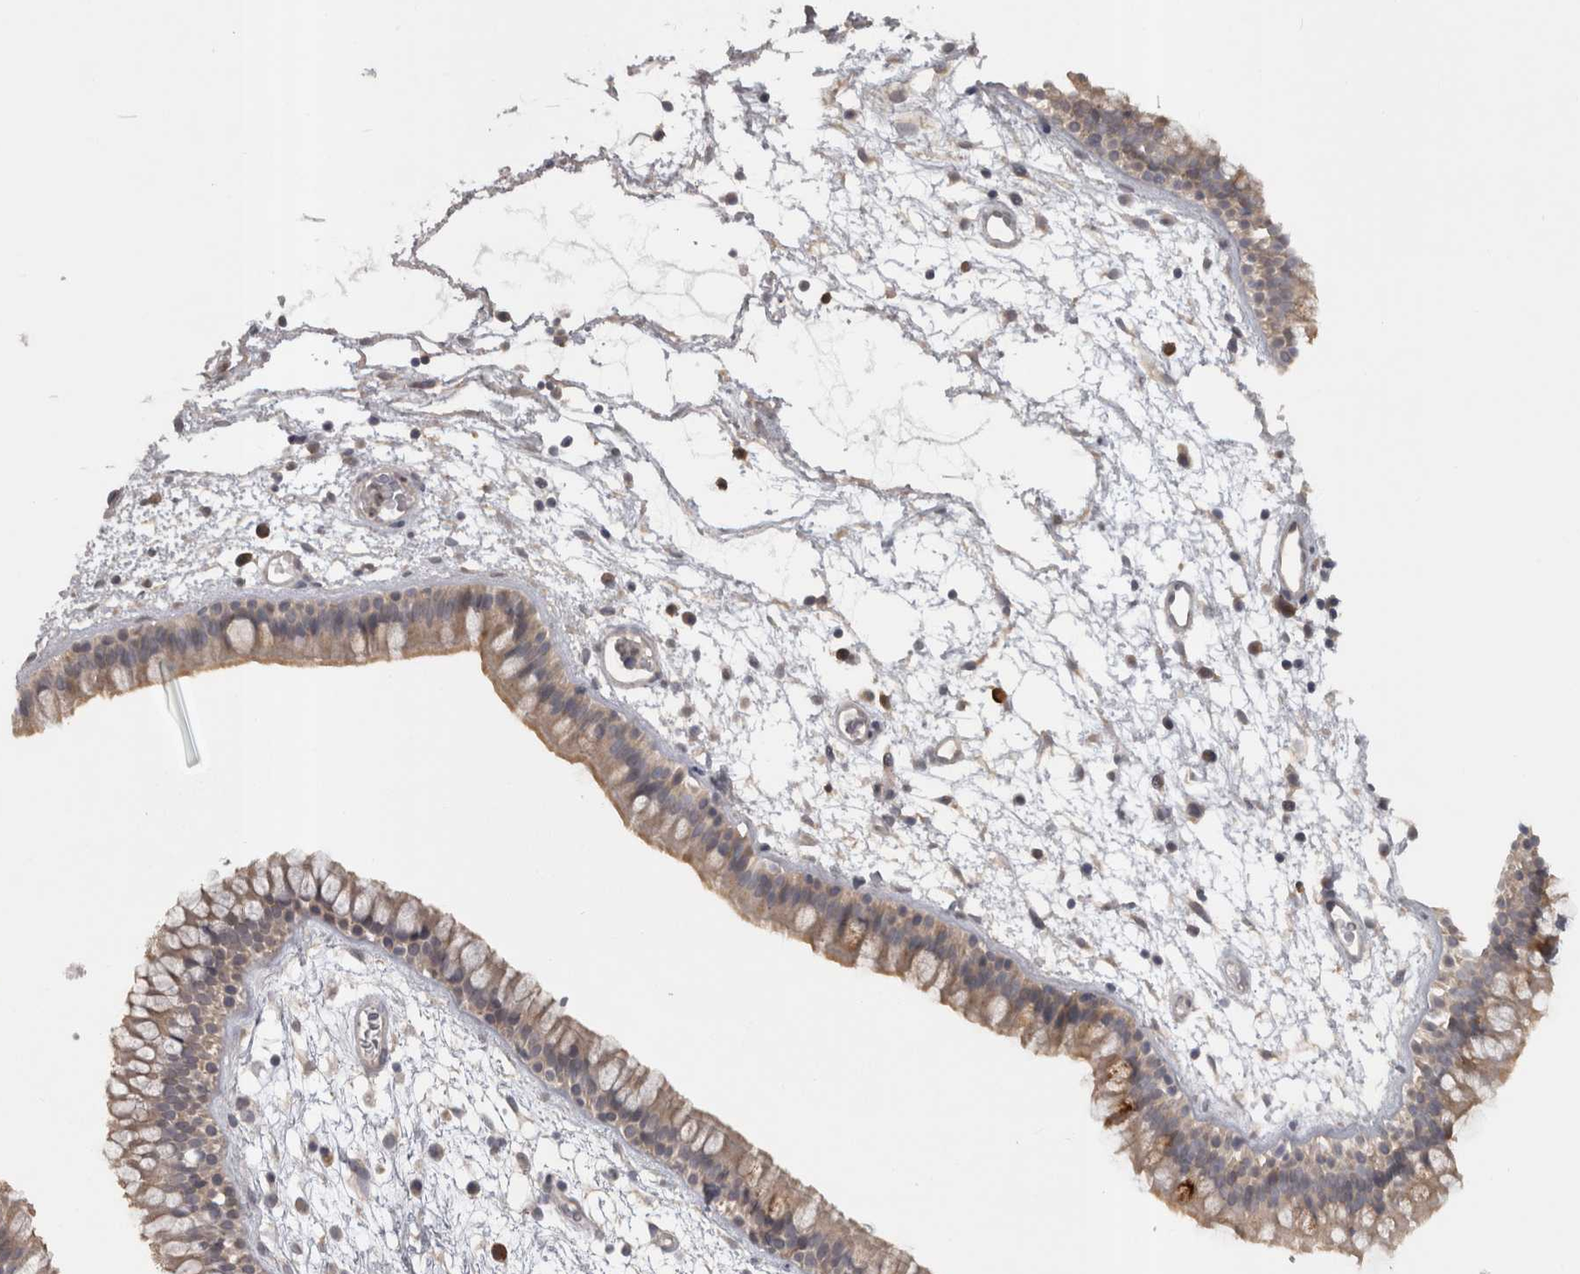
{"staining": {"intensity": "weak", "quantity": ">75%", "location": "cytoplasmic/membranous"}, "tissue": "nasopharynx", "cell_type": "Respiratory epithelial cells", "image_type": "normal", "snomed": [{"axis": "morphology", "description": "Normal tissue, NOS"}, {"axis": "morphology", "description": "Inflammation, NOS"}, {"axis": "topography", "description": "Nasopharynx"}], "caption": "Nasopharynx stained with a brown dye displays weak cytoplasmic/membranous positive positivity in about >75% of respiratory epithelial cells.", "gene": "SLCO5A1", "patient": {"sex": "male", "age": 48}}